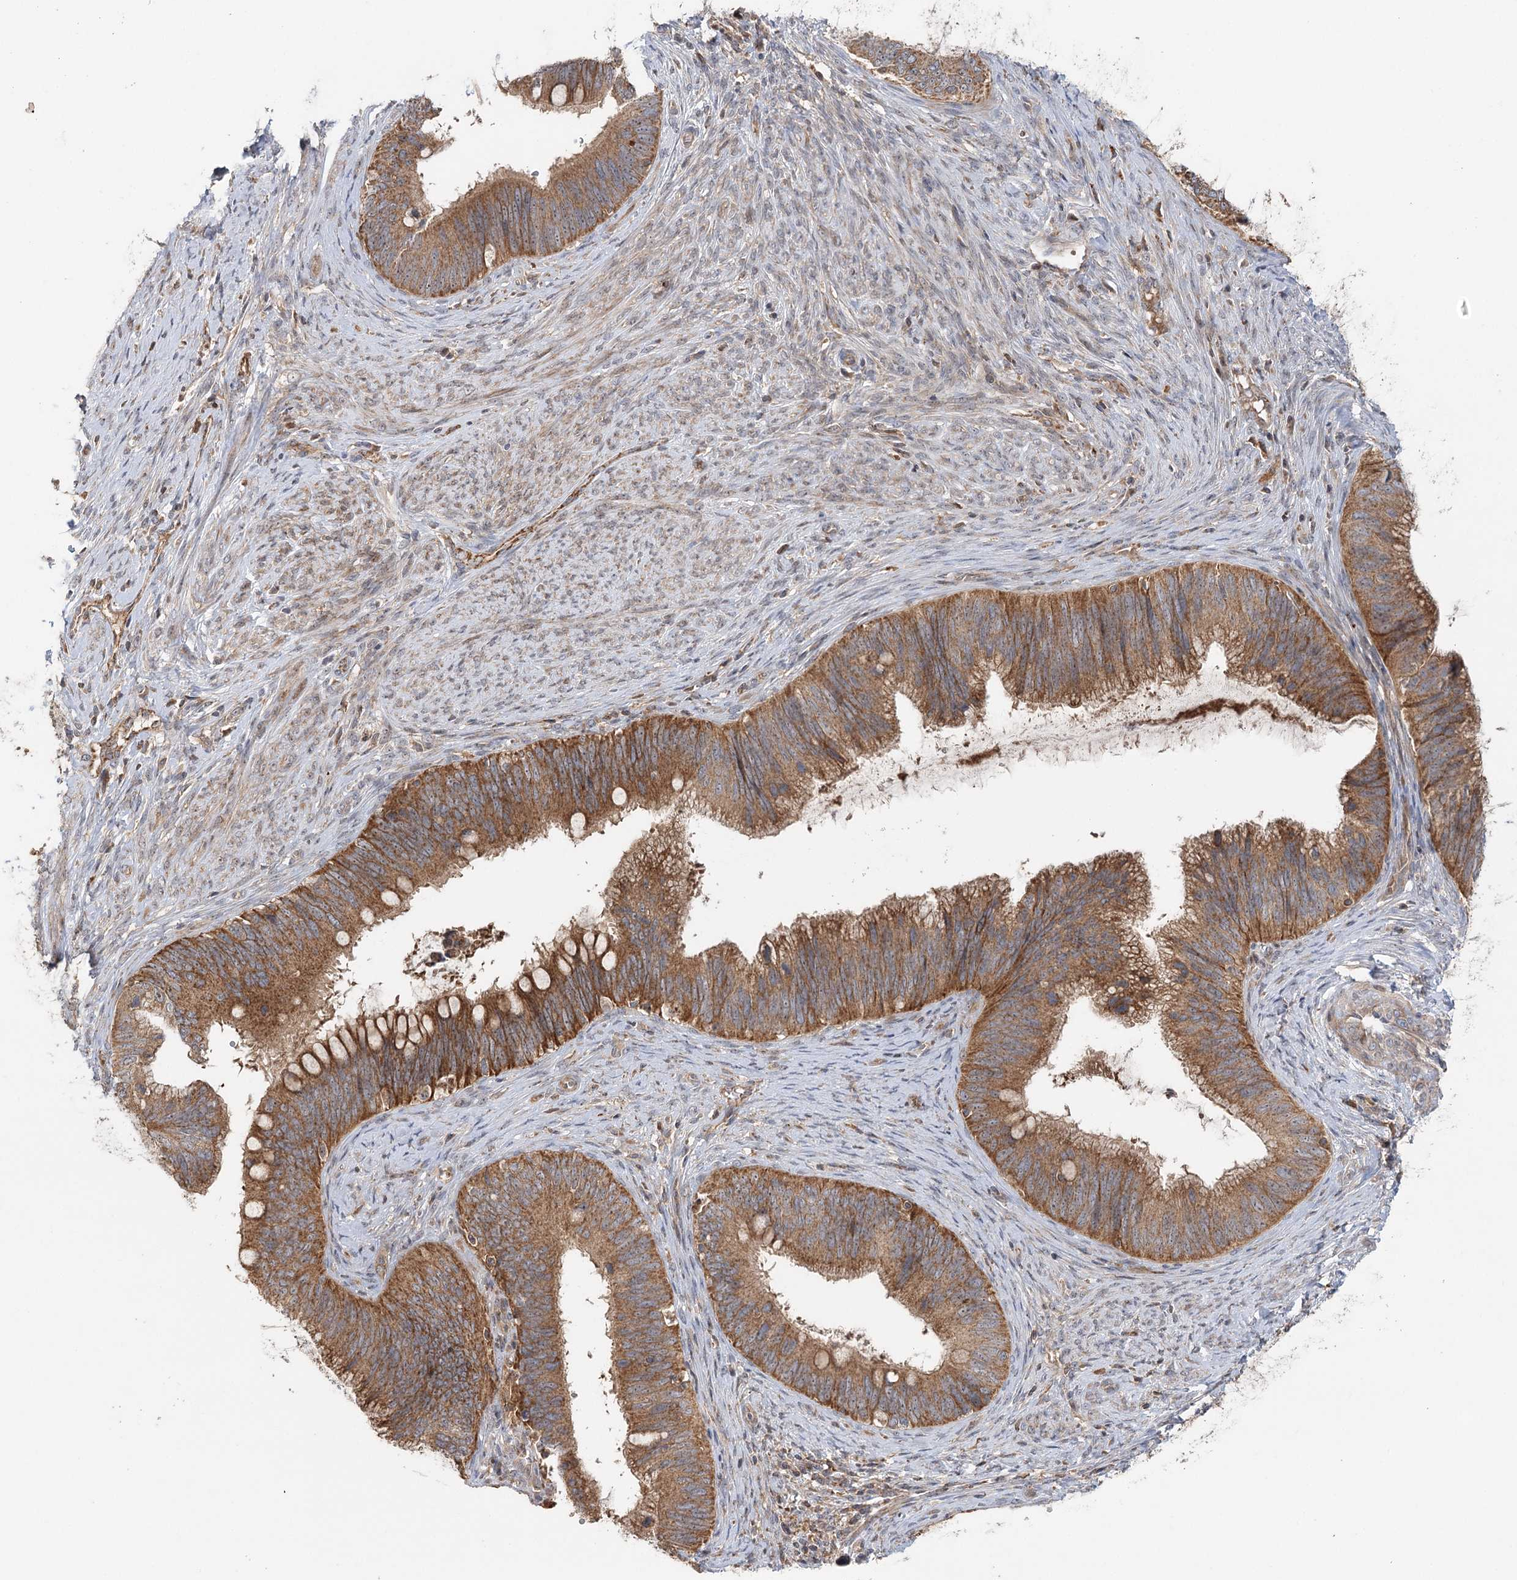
{"staining": {"intensity": "moderate", "quantity": ">75%", "location": "cytoplasmic/membranous,nuclear"}, "tissue": "cervical cancer", "cell_type": "Tumor cells", "image_type": "cancer", "snomed": [{"axis": "morphology", "description": "Adenocarcinoma, NOS"}, {"axis": "topography", "description": "Cervix"}], "caption": "A histopathology image of cervical adenocarcinoma stained for a protein demonstrates moderate cytoplasmic/membranous and nuclear brown staining in tumor cells.", "gene": "RAPGEF6", "patient": {"sex": "female", "age": 42}}